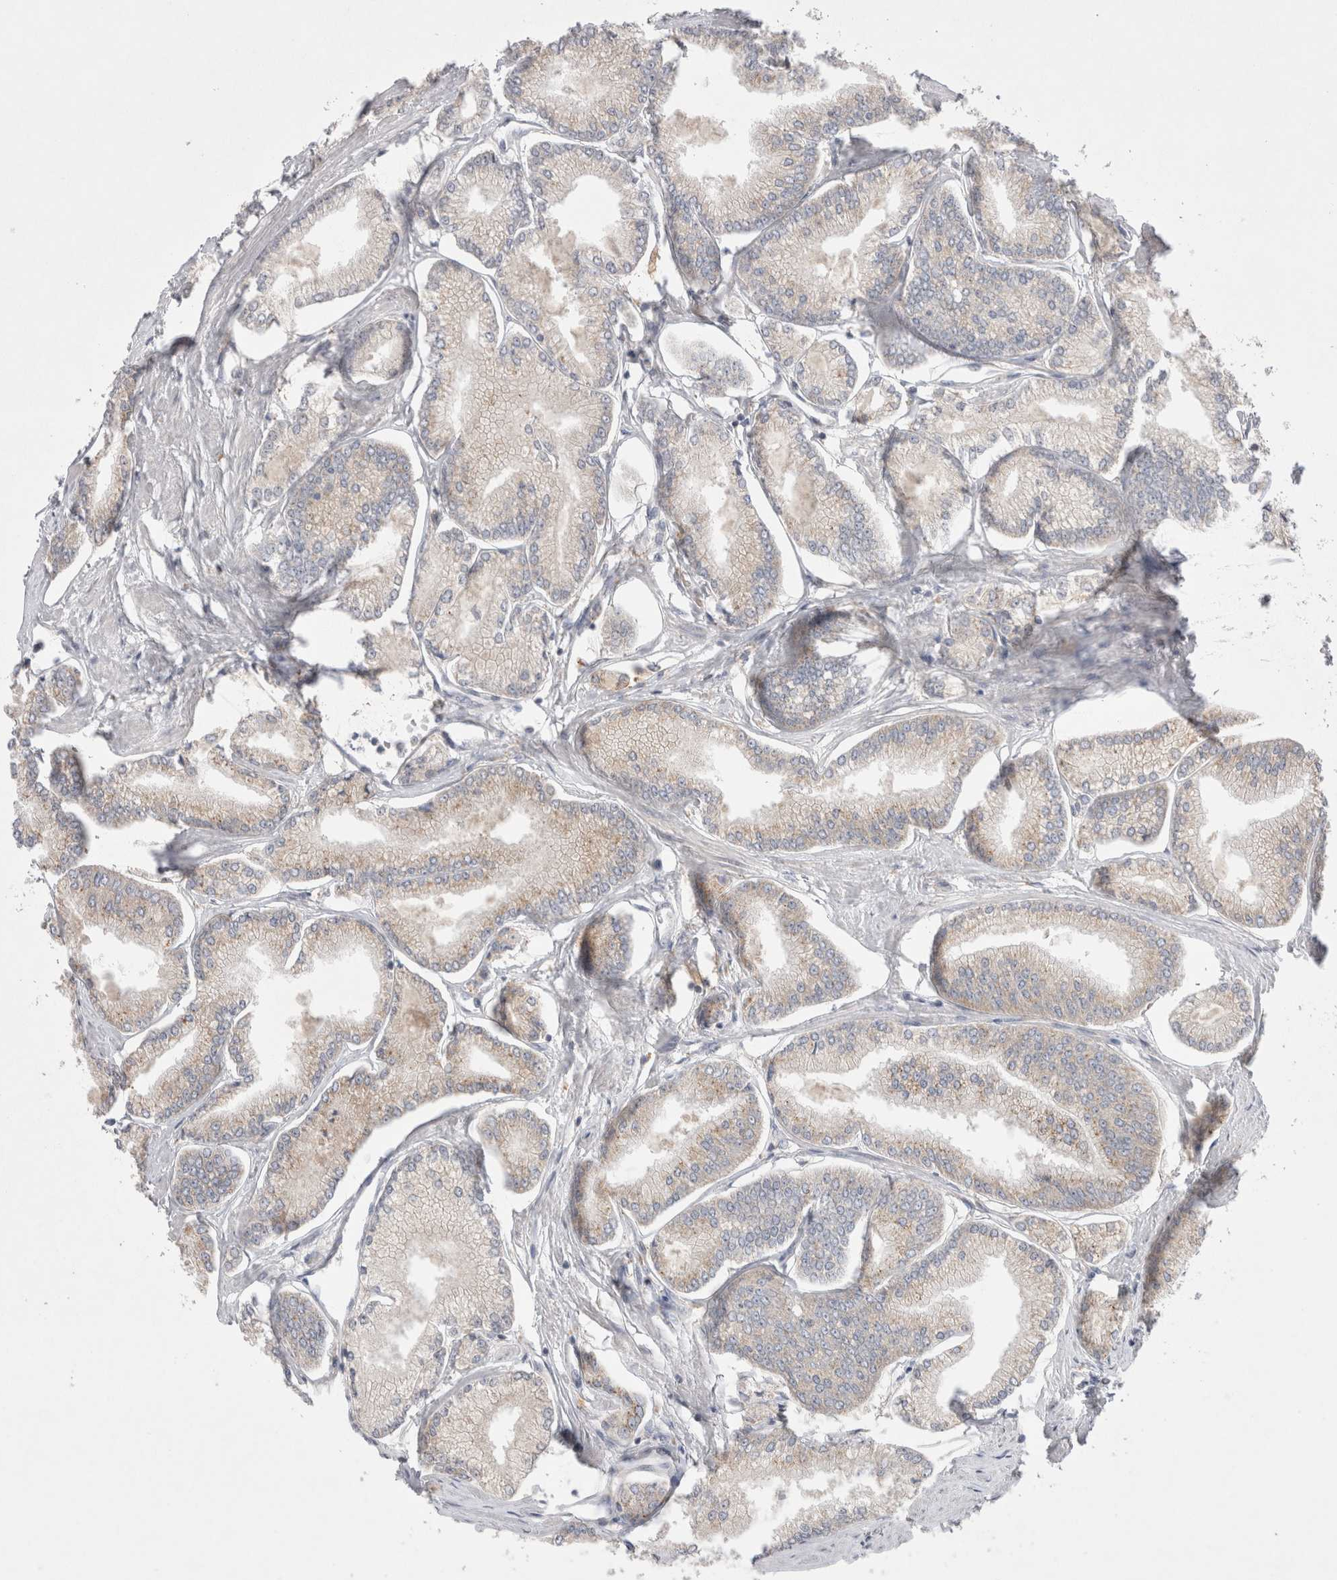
{"staining": {"intensity": "weak", "quantity": "<25%", "location": "cytoplasmic/membranous"}, "tissue": "prostate cancer", "cell_type": "Tumor cells", "image_type": "cancer", "snomed": [{"axis": "morphology", "description": "Adenocarcinoma, Low grade"}, {"axis": "topography", "description": "Prostate"}], "caption": "Low-grade adenocarcinoma (prostate) stained for a protein using immunohistochemistry (IHC) demonstrates no positivity tumor cells.", "gene": "TBC1D16", "patient": {"sex": "male", "age": 52}}